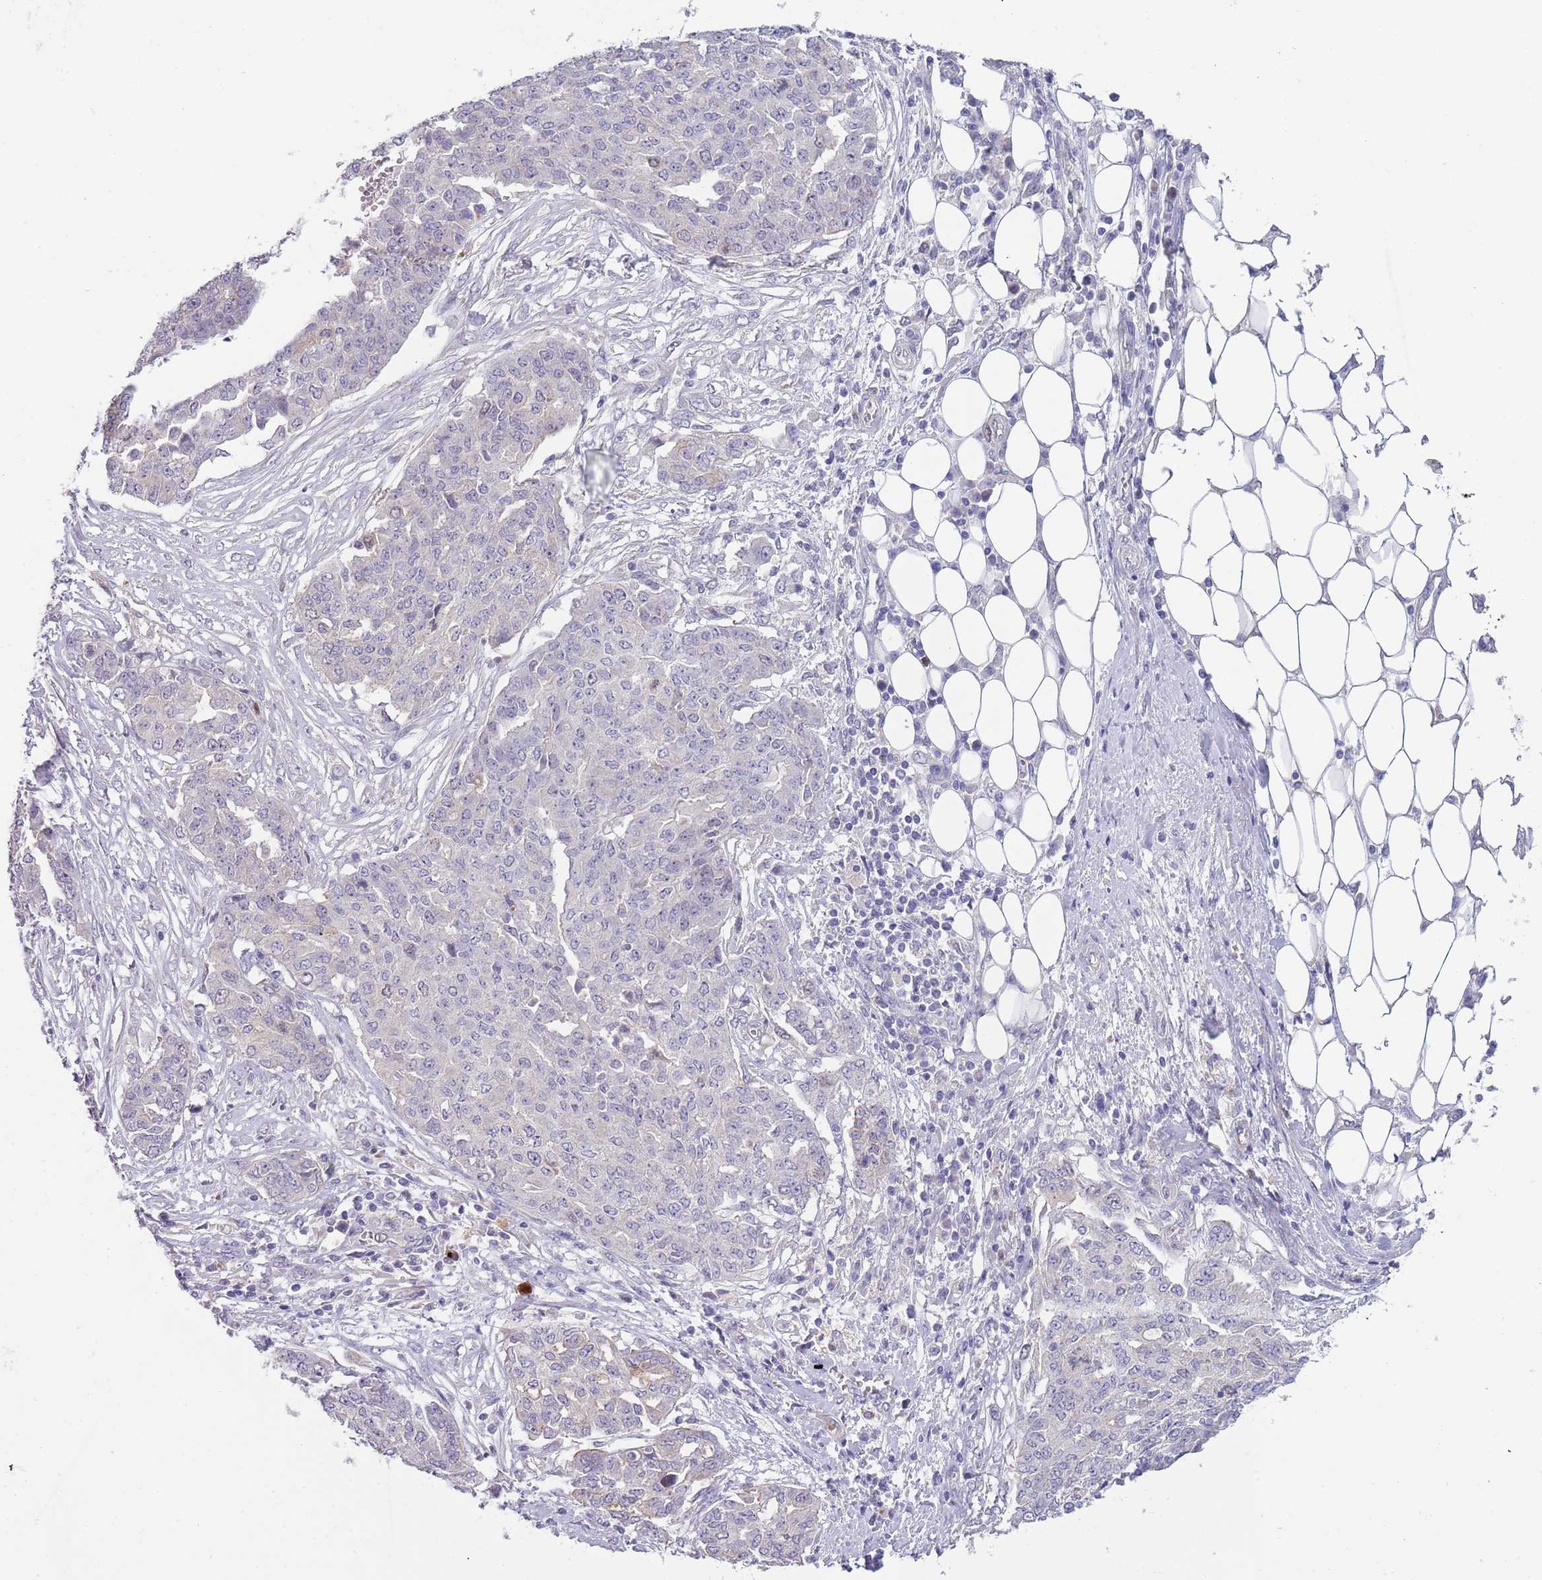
{"staining": {"intensity": "negative", "quantity": "none", "location": "none"}, "tissue": "ovarian cancer", "cell_type": "Tumor cells", "image_type": "cancer", "snomed": [{"axis": "morphology", "description": "Cystadenocarcinoma, serous, NOS"}, {"axis": "topography", "description": "Soft tissue"}, {"axis": "topography", "description": "Ovary"}], "caption": "DAB immunohistochemical staining of ovarian serous cystadenocarcinoma demonstrates no significant staining in tumor cells.", "gene": "PIMREG", "patient": {"sex": "female", "age": 57}}